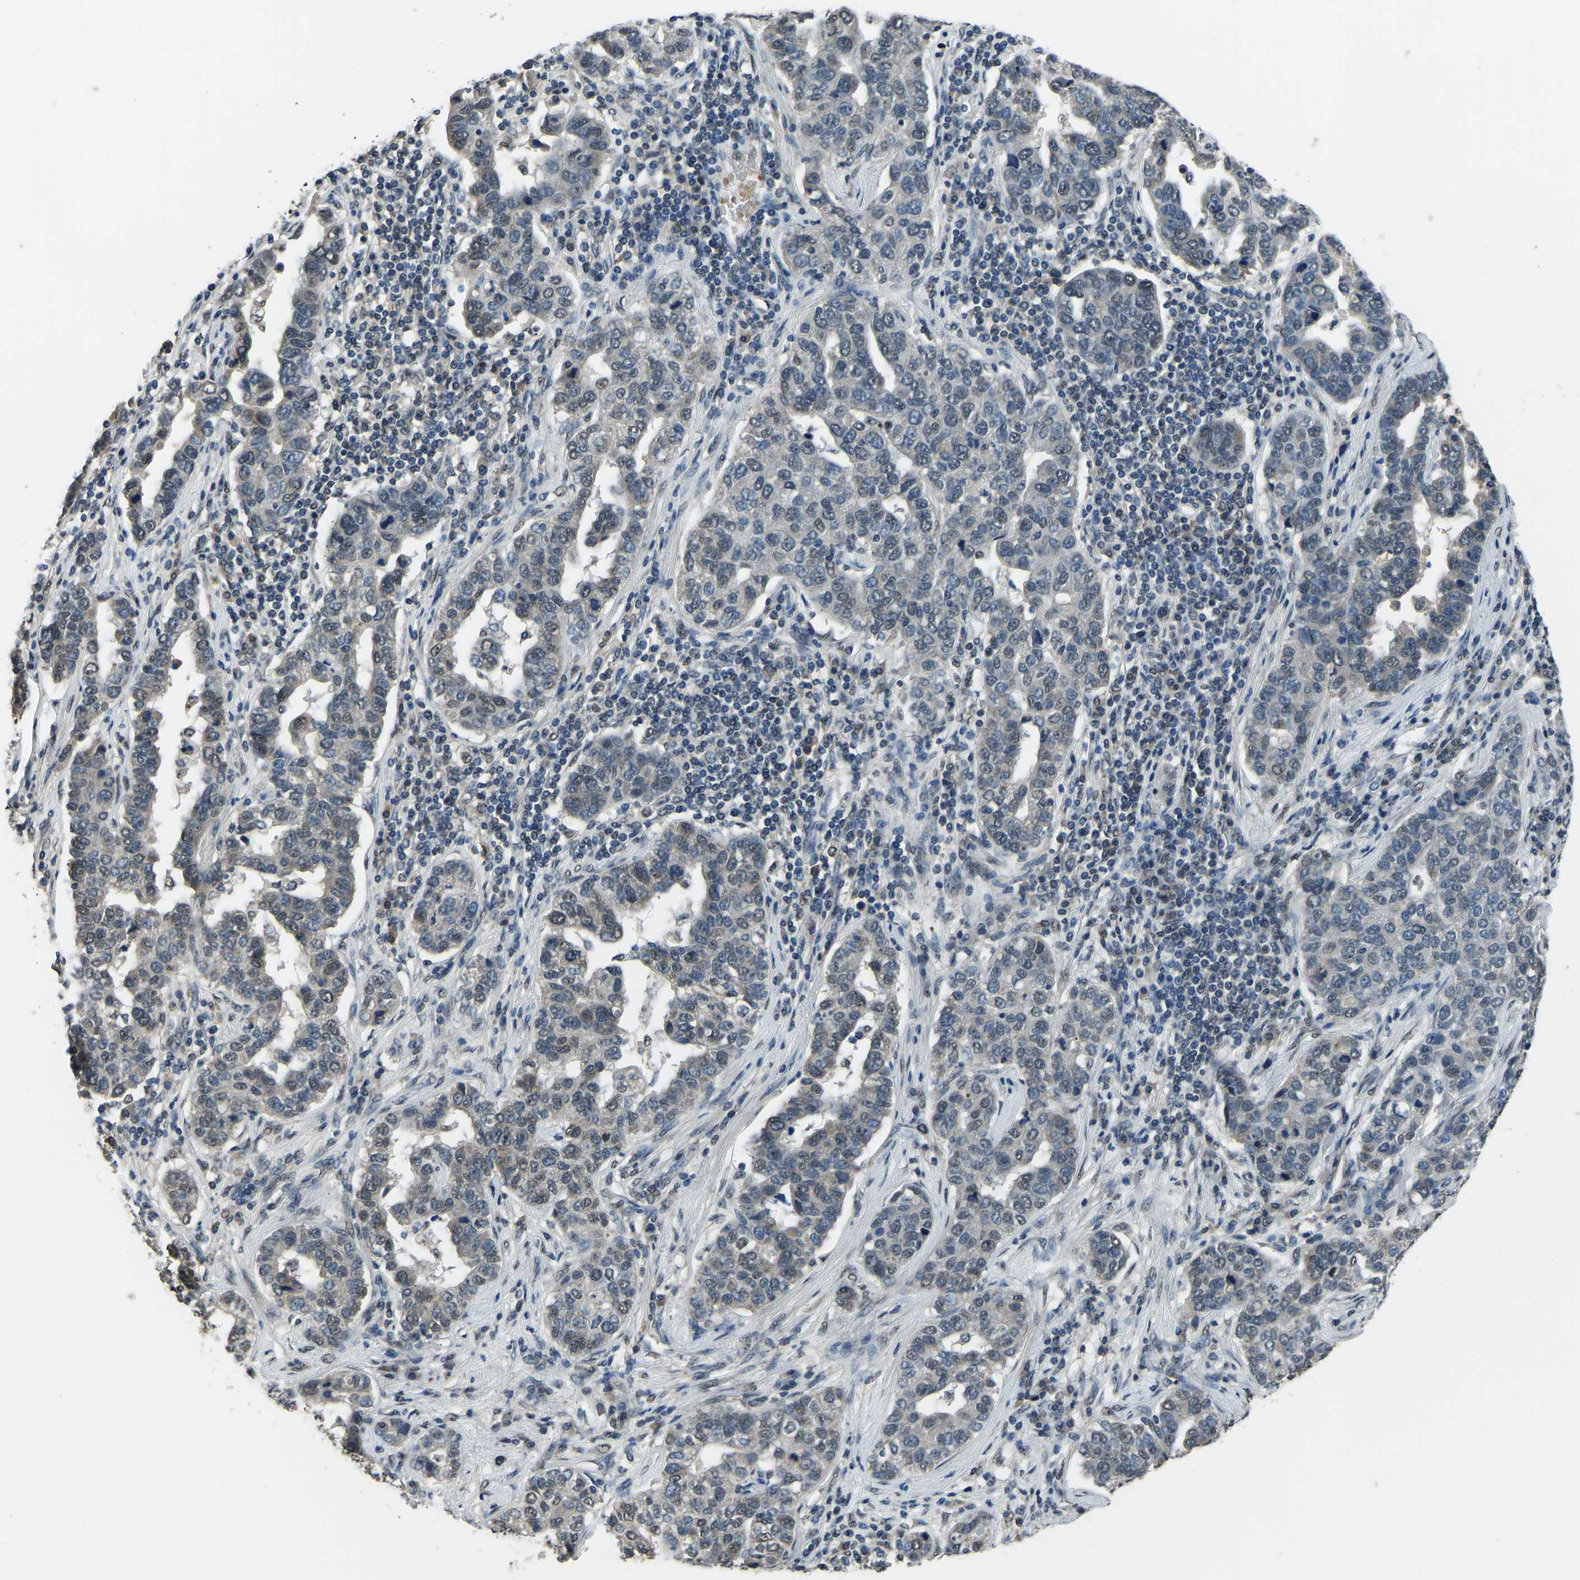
{"staining": {"intensity": "weak", "quantity": "<25%", "location": "cytoplasmic/membranous"}, "tissue": "pancreatic cancer", "cell_type": "Tumor cells", "image_type": "cancer", "snomed": [{"axis": "morphology", "description": "Adenocarcinoma, NOS"}, {"axis": "topography", "description": "Pancreas"}], "caption": "There is no significant expression in tumor cells of pancreatic adenocarcinoma.", "gene": "FOS", "patient": {"sex": "female", "age": 61}}